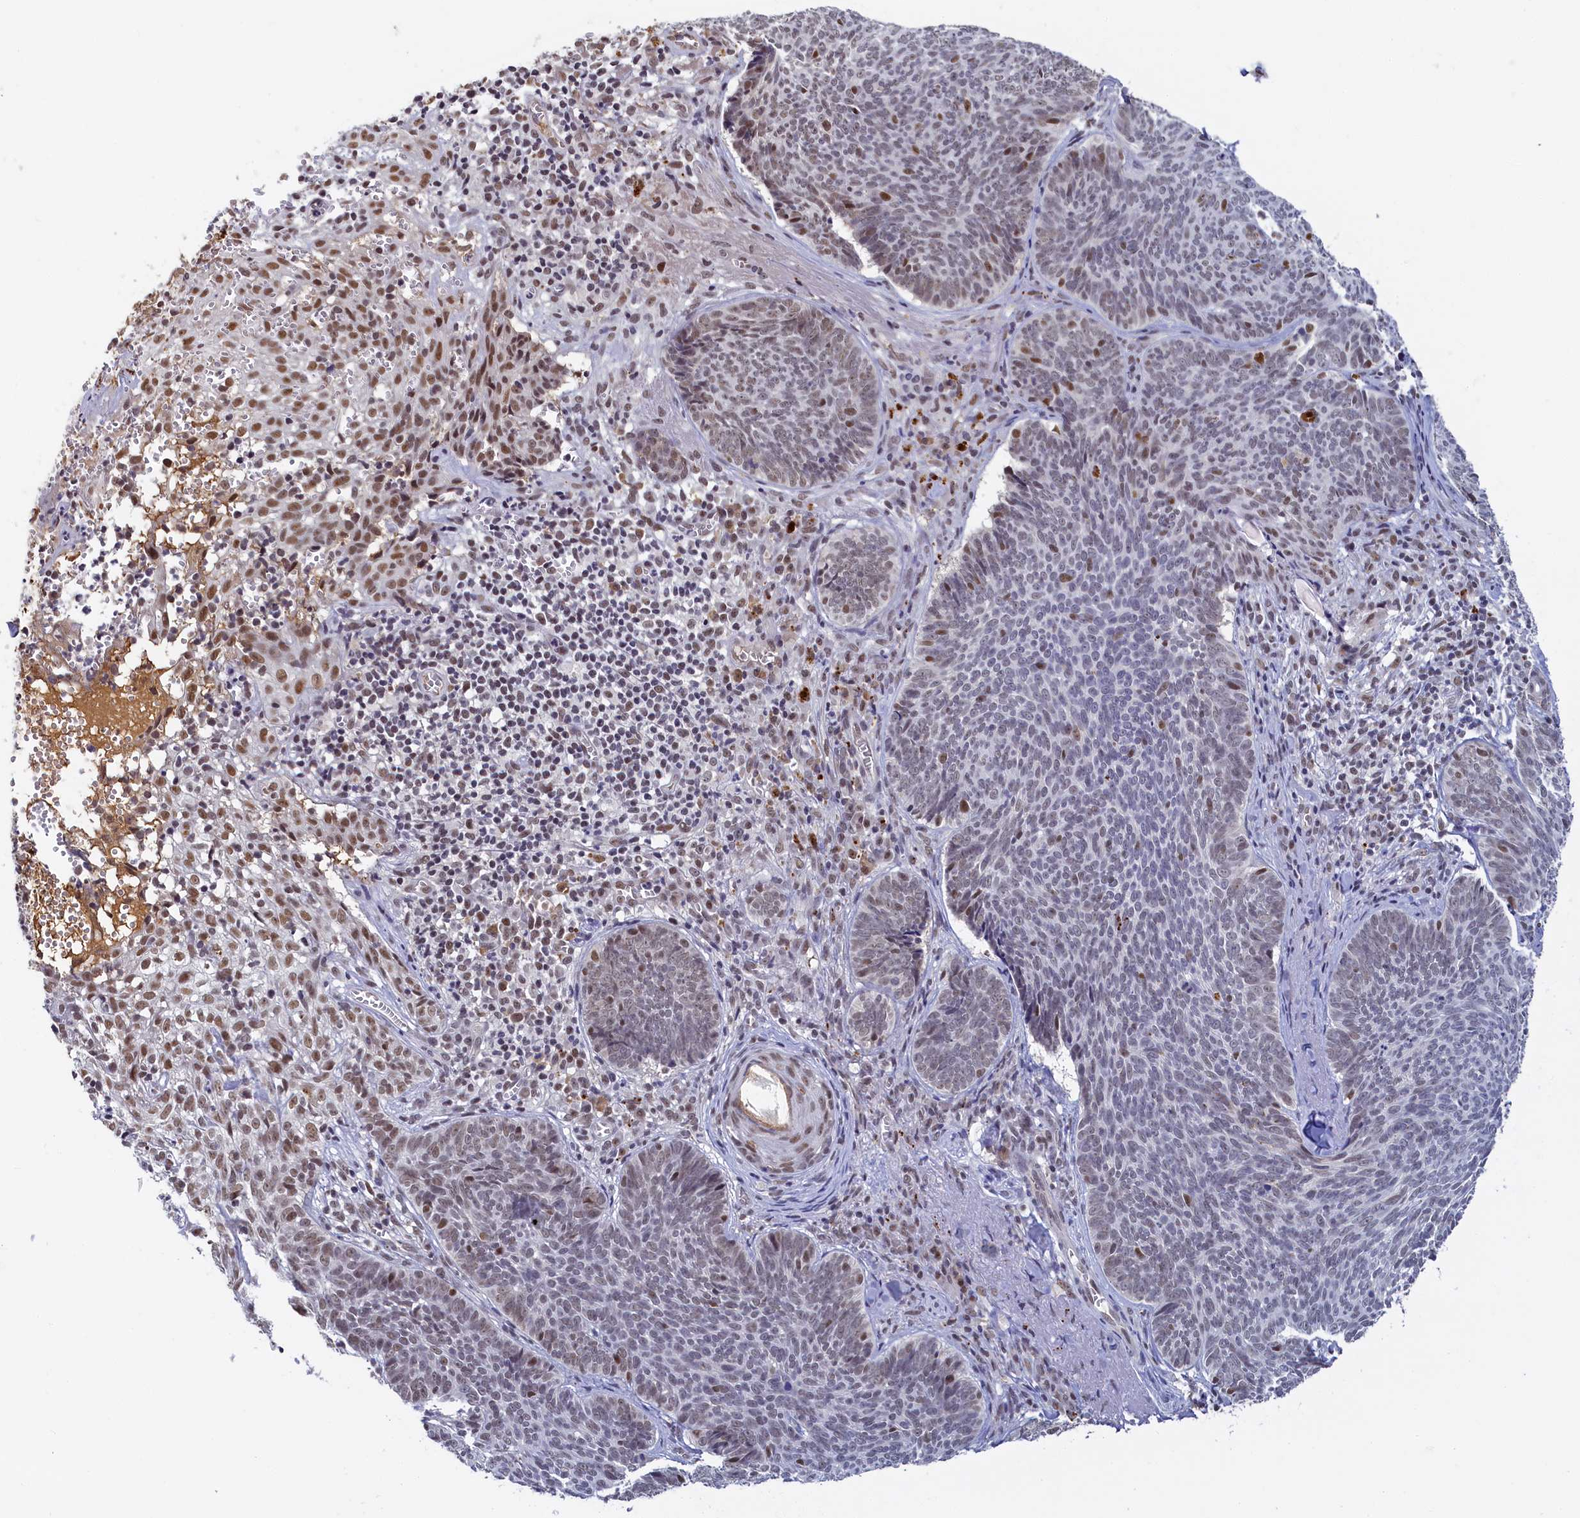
{"staining": {"intensity": "moderate", "quantity": "25%-75%", "location": "nuclear"}, "tissue": "skin cancer", "cell_type": "Tumor cells", "image_type": "cancer", "snomed": [{"axis": "morphology", "description": "Basal cell carcinoma"}, {"axis": "topography", "description": "Skin"}], "caption": "Immunohistochemistry of skin basal cell carcinoma demonstrates medium levels of moderate nuclear staining in about 25%-75% of tumor cells.", "gene": "INTS14", "patient": {"sex": "female", "age": 74}}